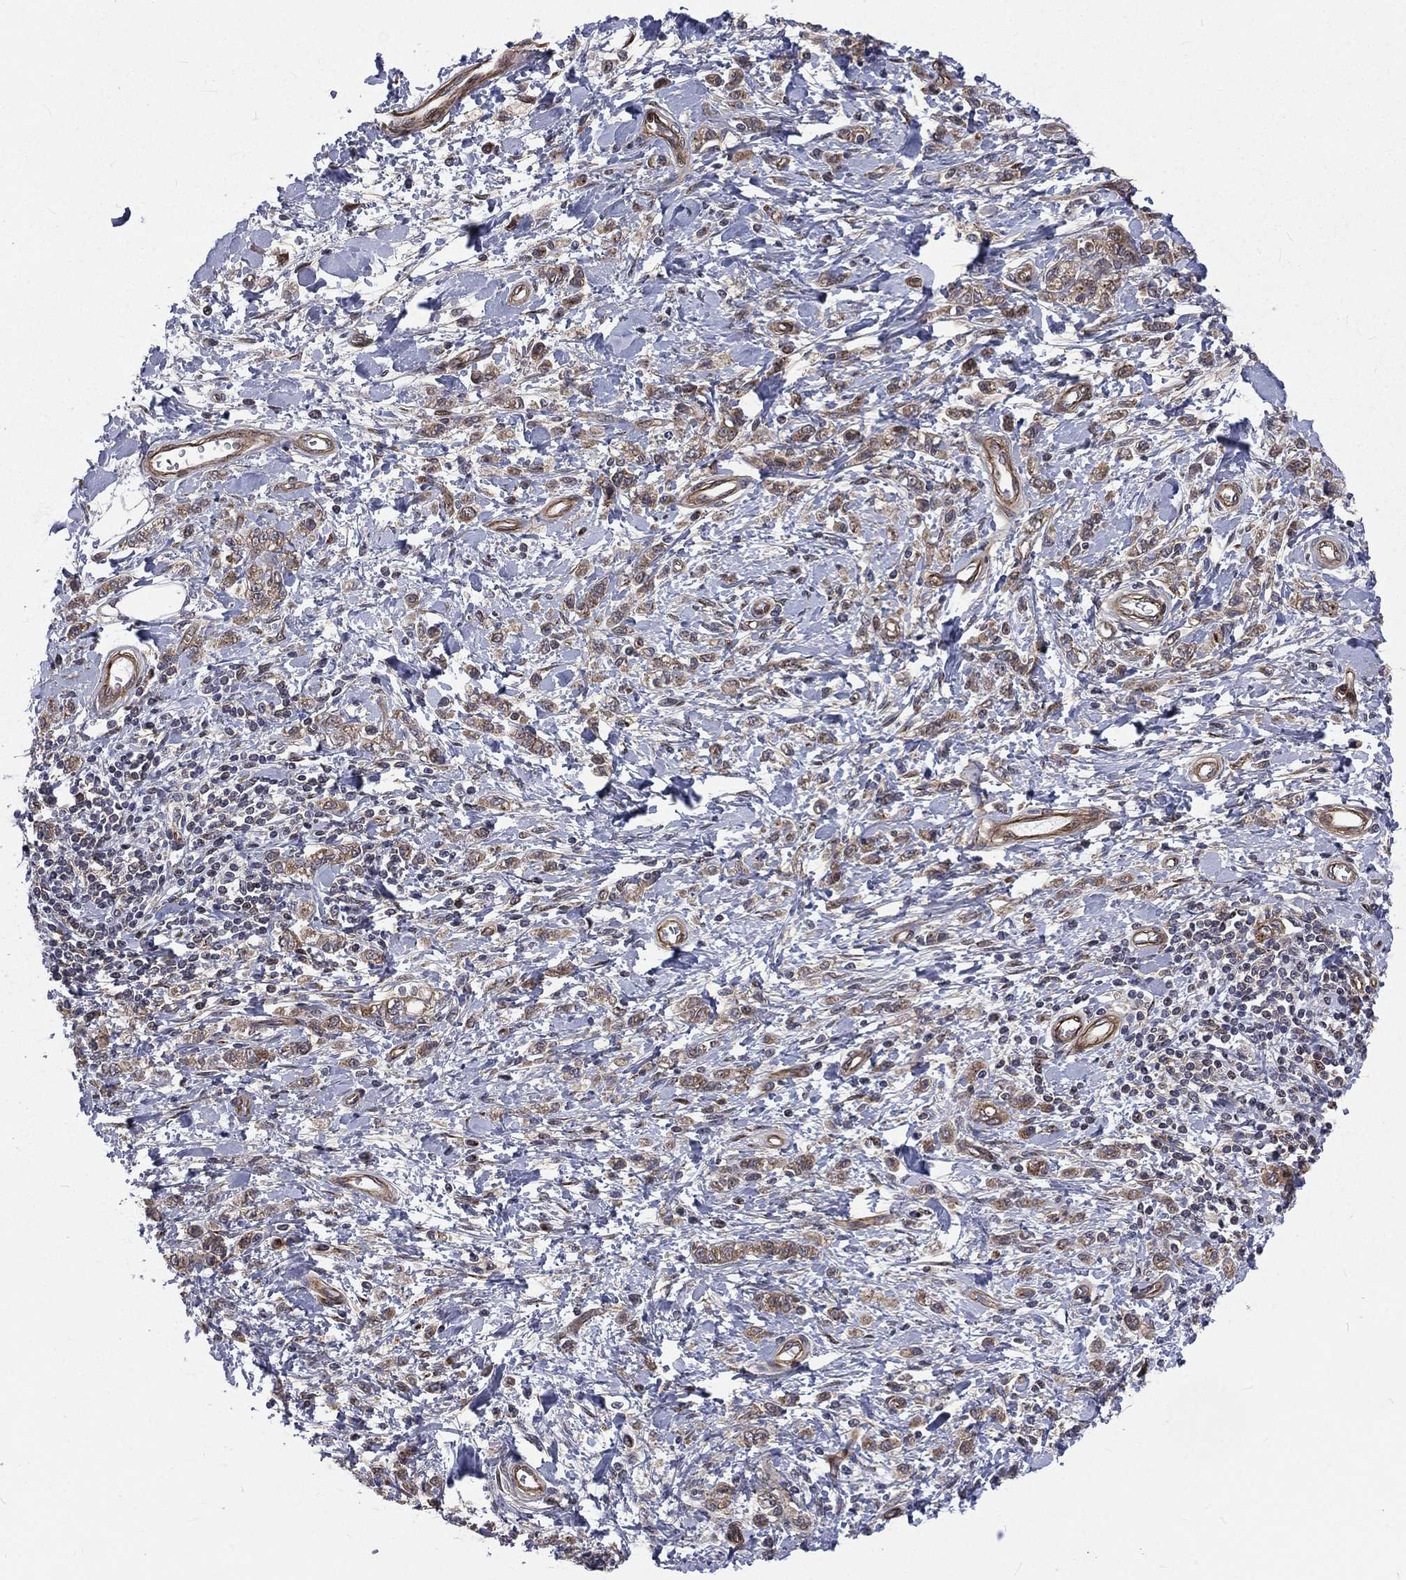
{"staining": {"intensity": "weak", "quantity": "25%-75%", "location": "cytoplasmic/membranous"}, "tissue": "stomach cancer", "cell_type": "Tumor cells", "image_type": "cancer", "snomed": [{"axis": "morphology", "description": "Adenocarcinoma, NOS"}, {"axis": "topography", "description": "Stomach"}], "caption": "An image of stomach cancer stained for a protein shows weak cytoplasmic/membranous brown staining in tumor cells. The staining is performed using DAB brown chromogen to label protein expression. The nuclei are counter-stained blue using hematoxylin.", "gene": "ARL3", "patient": {"sex": "male", "age": 77}}